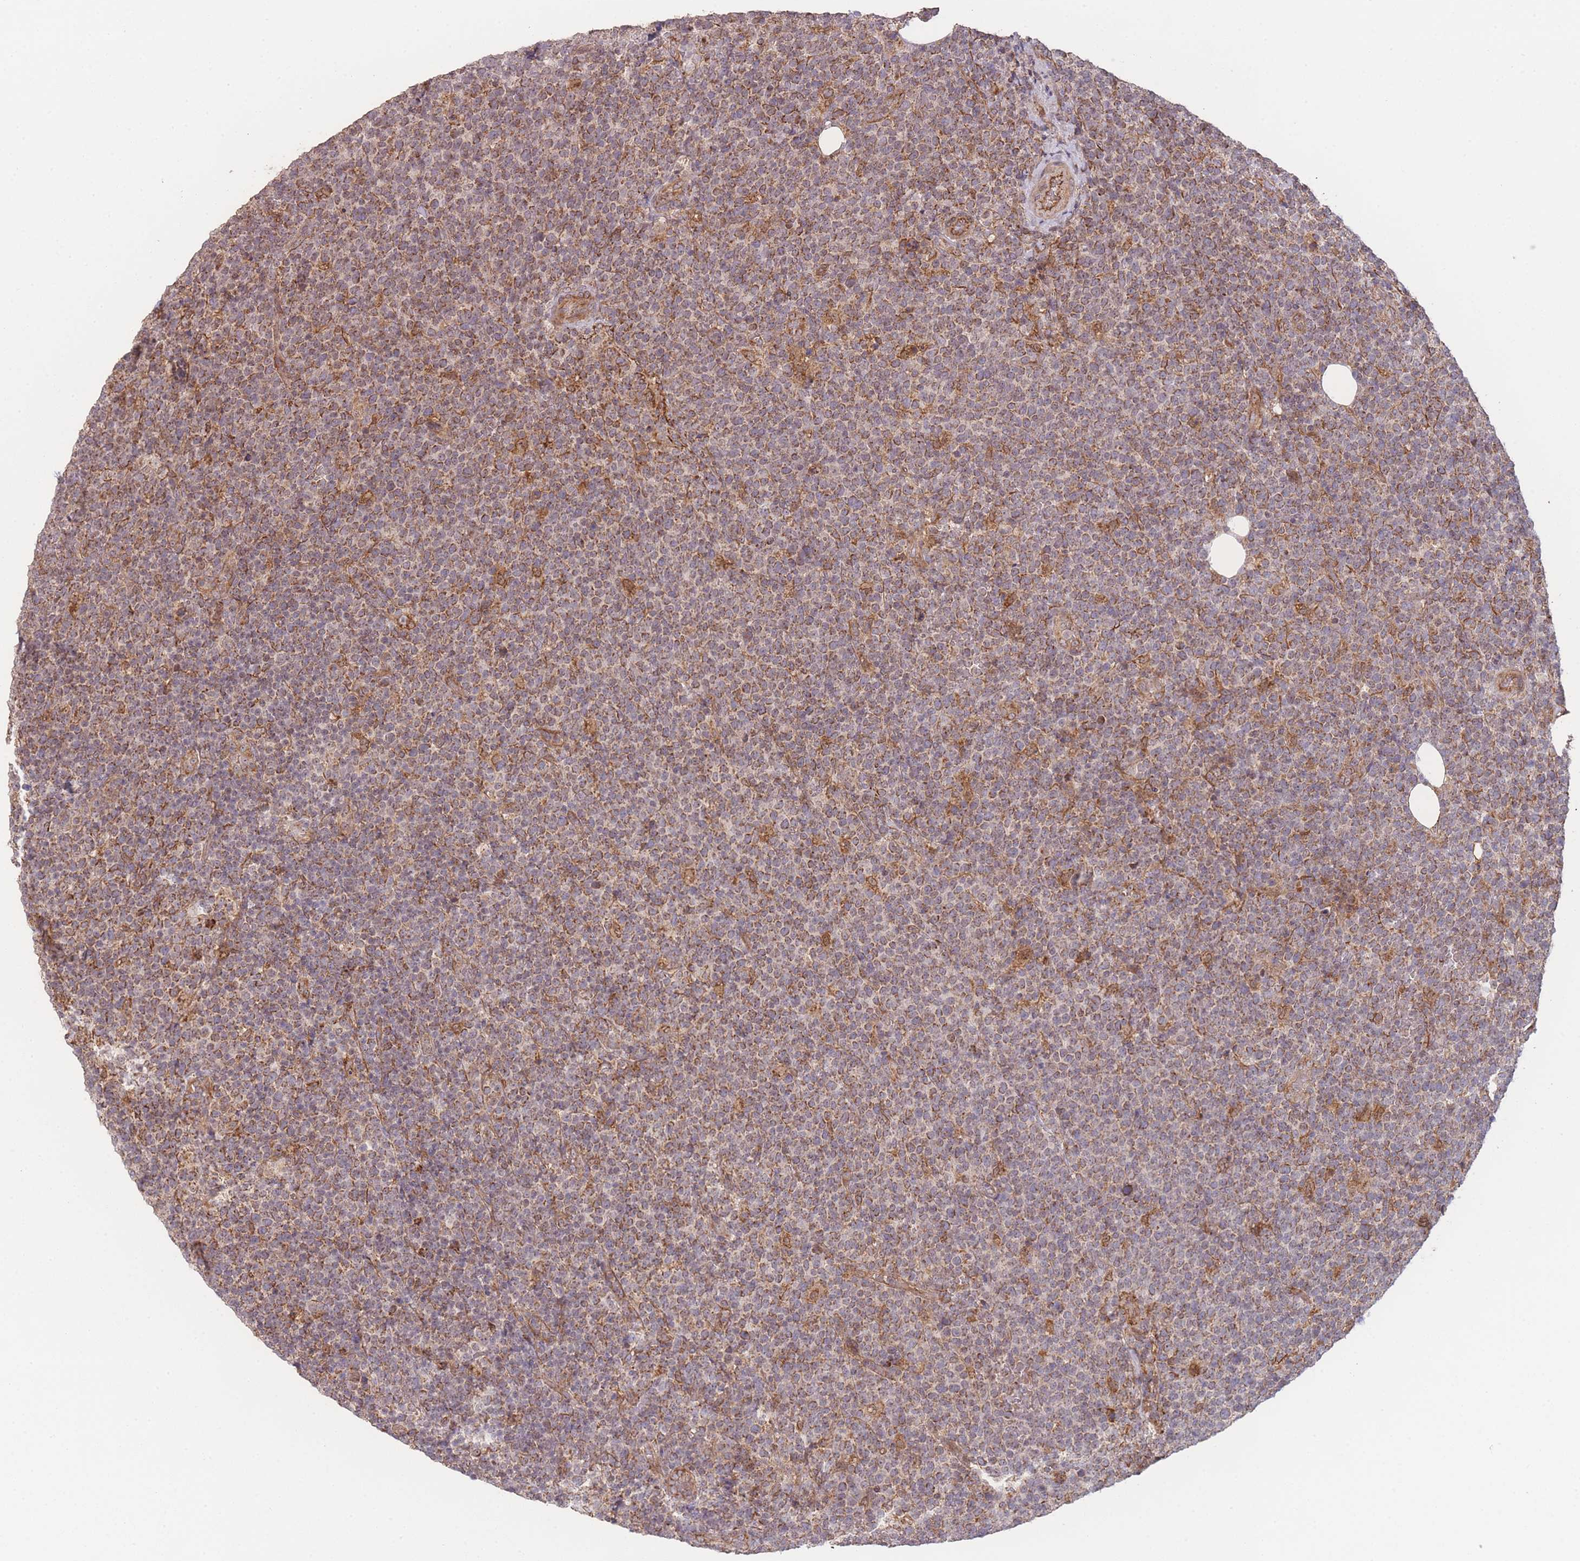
{"staining": {"intensity": "moderate", "quantity": ">75%", "location": "cytoplasmic/membranous"}, "tissue": "lymphoma", "cell_type": "Tumor cells", "image_type": "cancer", "snomed": [{"axis": "morphology", "description": "Malignant lymphoma, non-Hodgkin's type, High grade"}, {"axis": "topography", "description": "Lymph node"}], "caption": "DAB (3,3'-diaminobenzidine) immunohistochemical staining of lymphoma demonstrates moderate cytoplasmic/membranous protein expression in approximately >75% of tumor cells.", "gene": "PXMP4", "patient": {"sex": "male", "age": 61}}